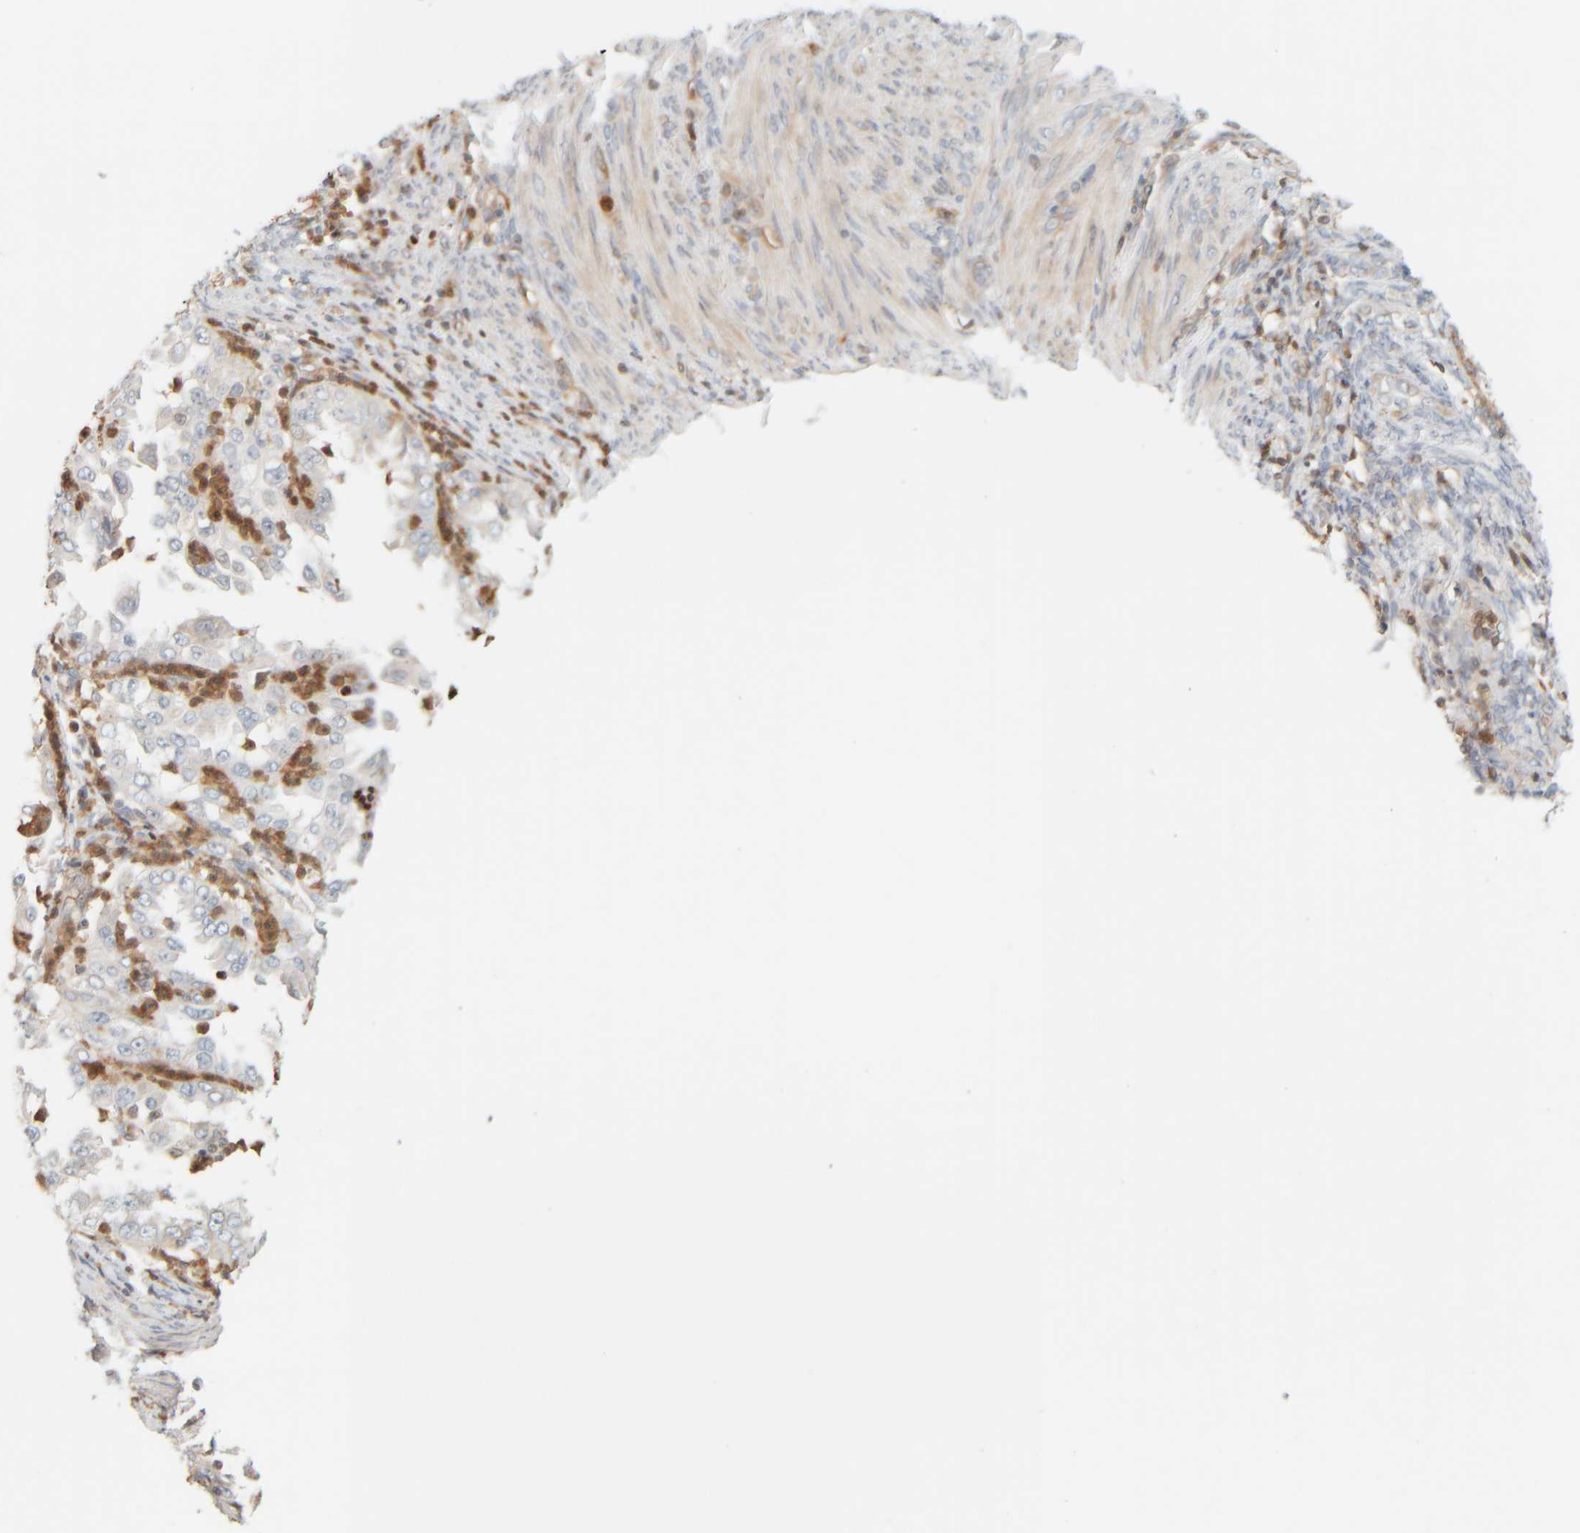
{"staining": {"intensity": "negative", "quantity": "none", "location": "none"}, "tissue": "endometrial cancer", "cell_type": "Tumor cells", "image_type": "cancer", "snomed": [{"axis": "morphology", "description": "Adenocarcinoma, NOS"}, {"axis": "topography", "description": "Endometrium"}], "caption": "This micrograph is of endometrial adenocarcinoma stained with immunohistochemistry to label a protein in brown with the nuclei are counter-stained blue. There is no expression in tumor cells.", "gene": "PTGES3L-AARSD1", "patient": {"sex": "female", "age": 85}}